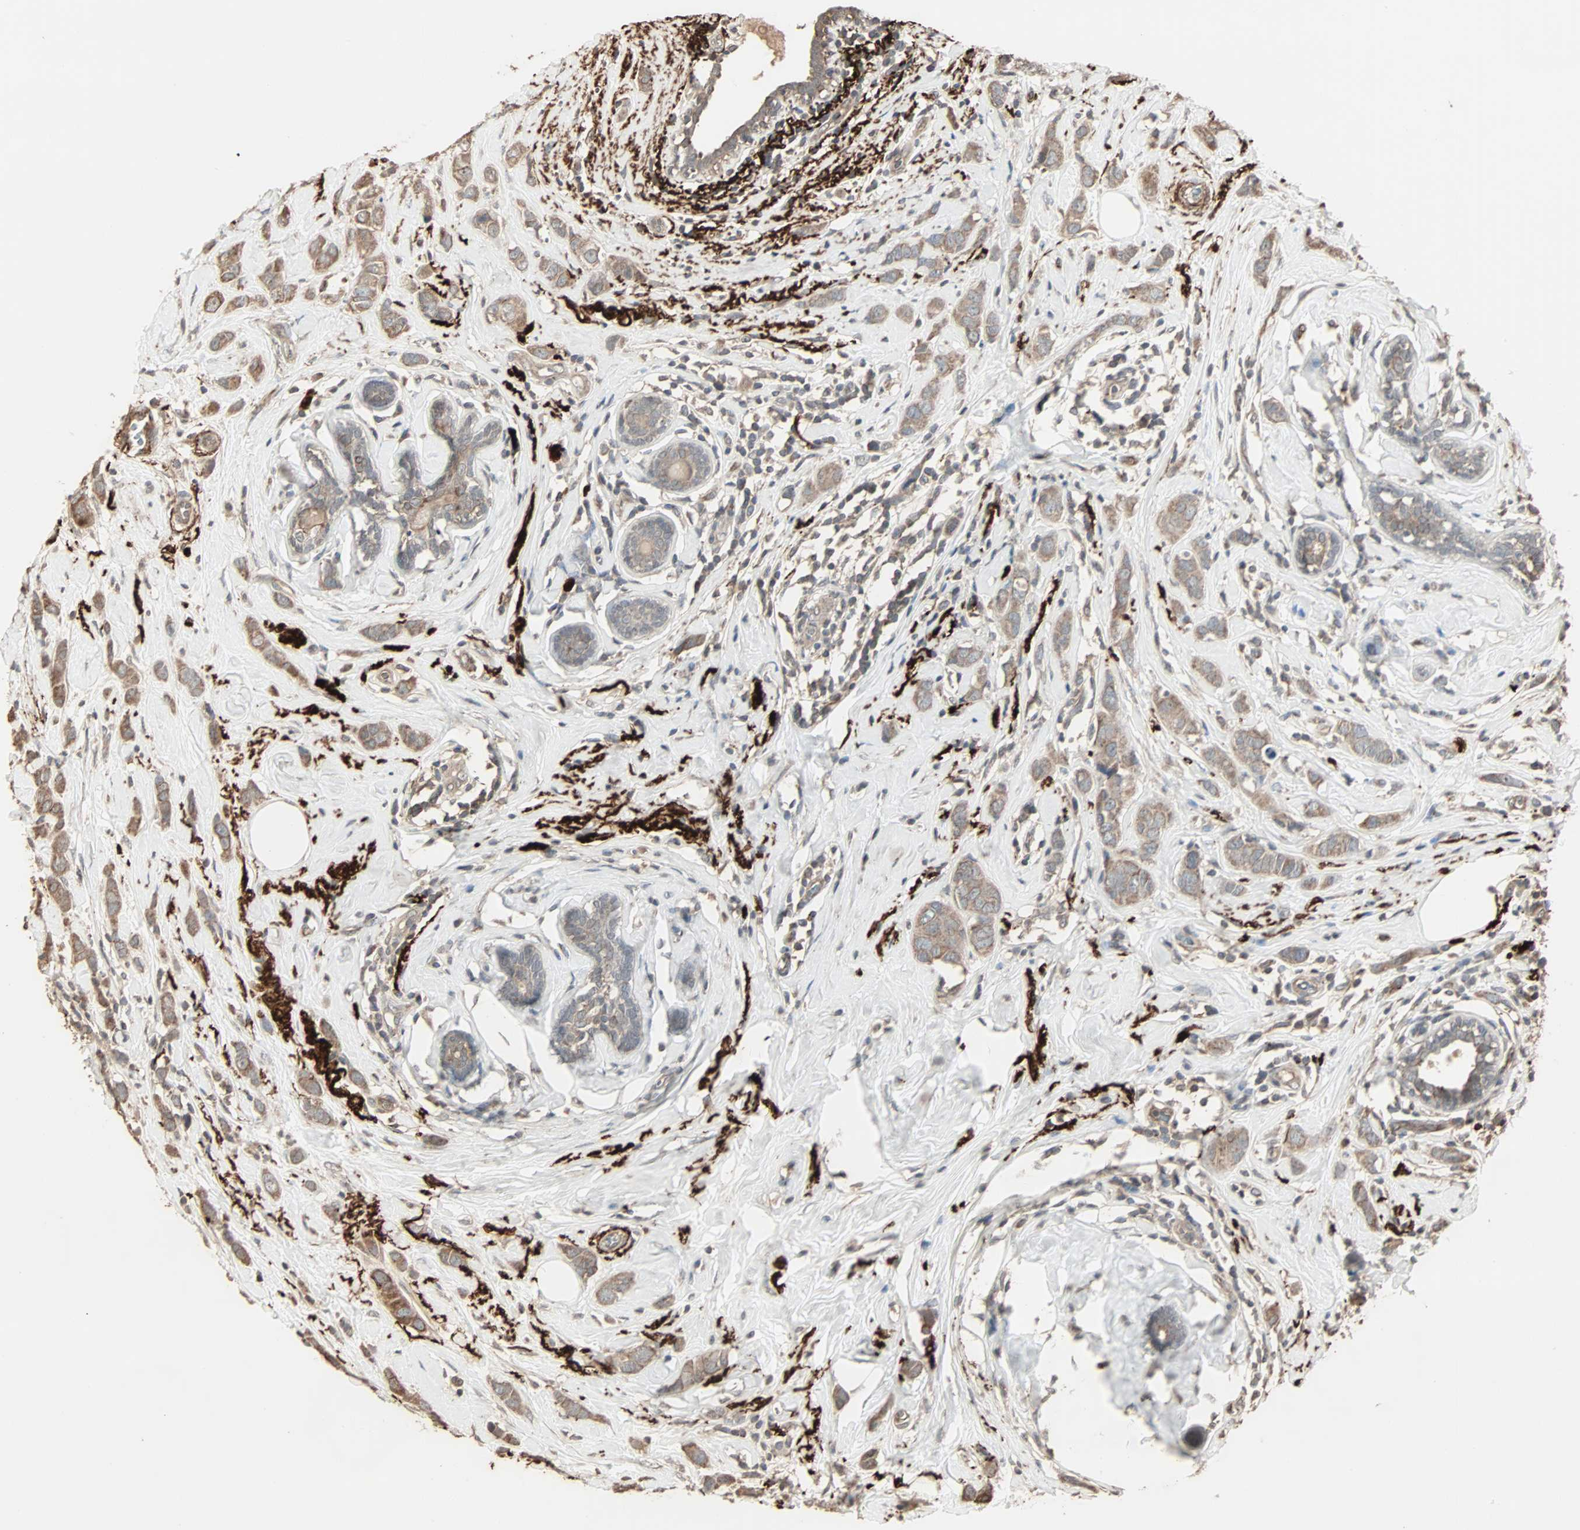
{"staining": {"intensity": "moderate", "quantity": ">75%", "location": "cytoplasmic/membranous"}, "tissue": "breast cancer", "cell_type": "Tumor cells", "image_type": "cancer", "snomed": [{"axis": "morphology", "description": "Normal tissue, NOS"}, {"axis": "morphology", "description": "Duct carcinoma"}, {"axis": "topography", "description": "Breast"}], "caption": "Breast cancer (intraductal carcinoma) tissue demonstrates moderate cytoplasmic/membranous expression in approximately >75% of tumor cells Nuclei are stained in blue.", "gene": "CALCRL", "patient": {"sex": "female", "age": 50}}